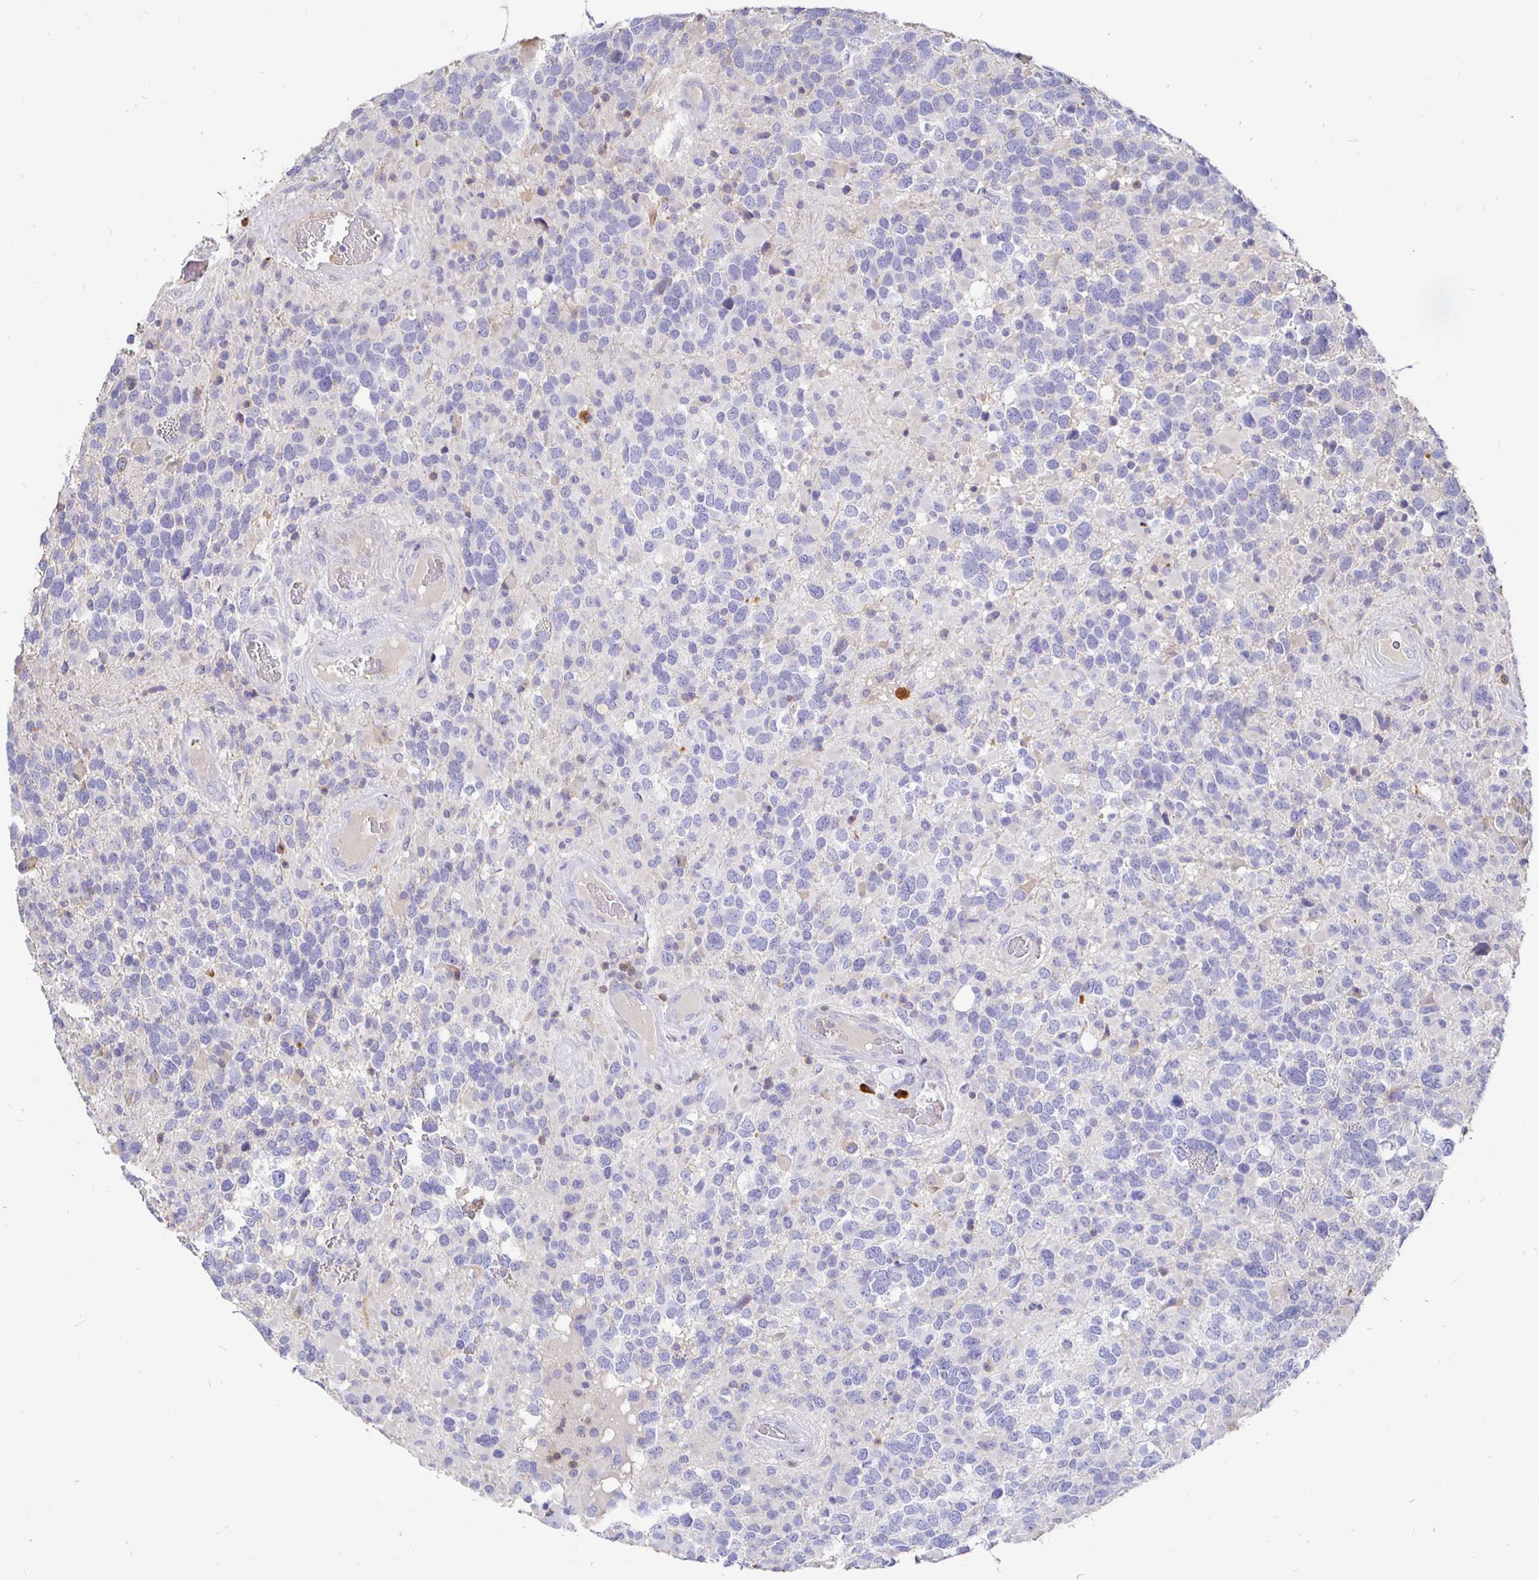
{"staining": {"intensity": "negative", "quantity": "none", "location": "none"}, "tissue": "glioma", "cell_type": "Tumor cells", "image_type": "cancer", "snomed": [{"axis": "morphology", "description": "Glioma, malignant, High grade"}, {"axis": "topography", "description": "Brain"}], "caption": "This is a photomicrograph of immunohistochemistry (IHC) staining of glioma, which shows no staining in tumor cells.", "gene": "CXCR3", "patient": {"sex": "female", "age": 40}}